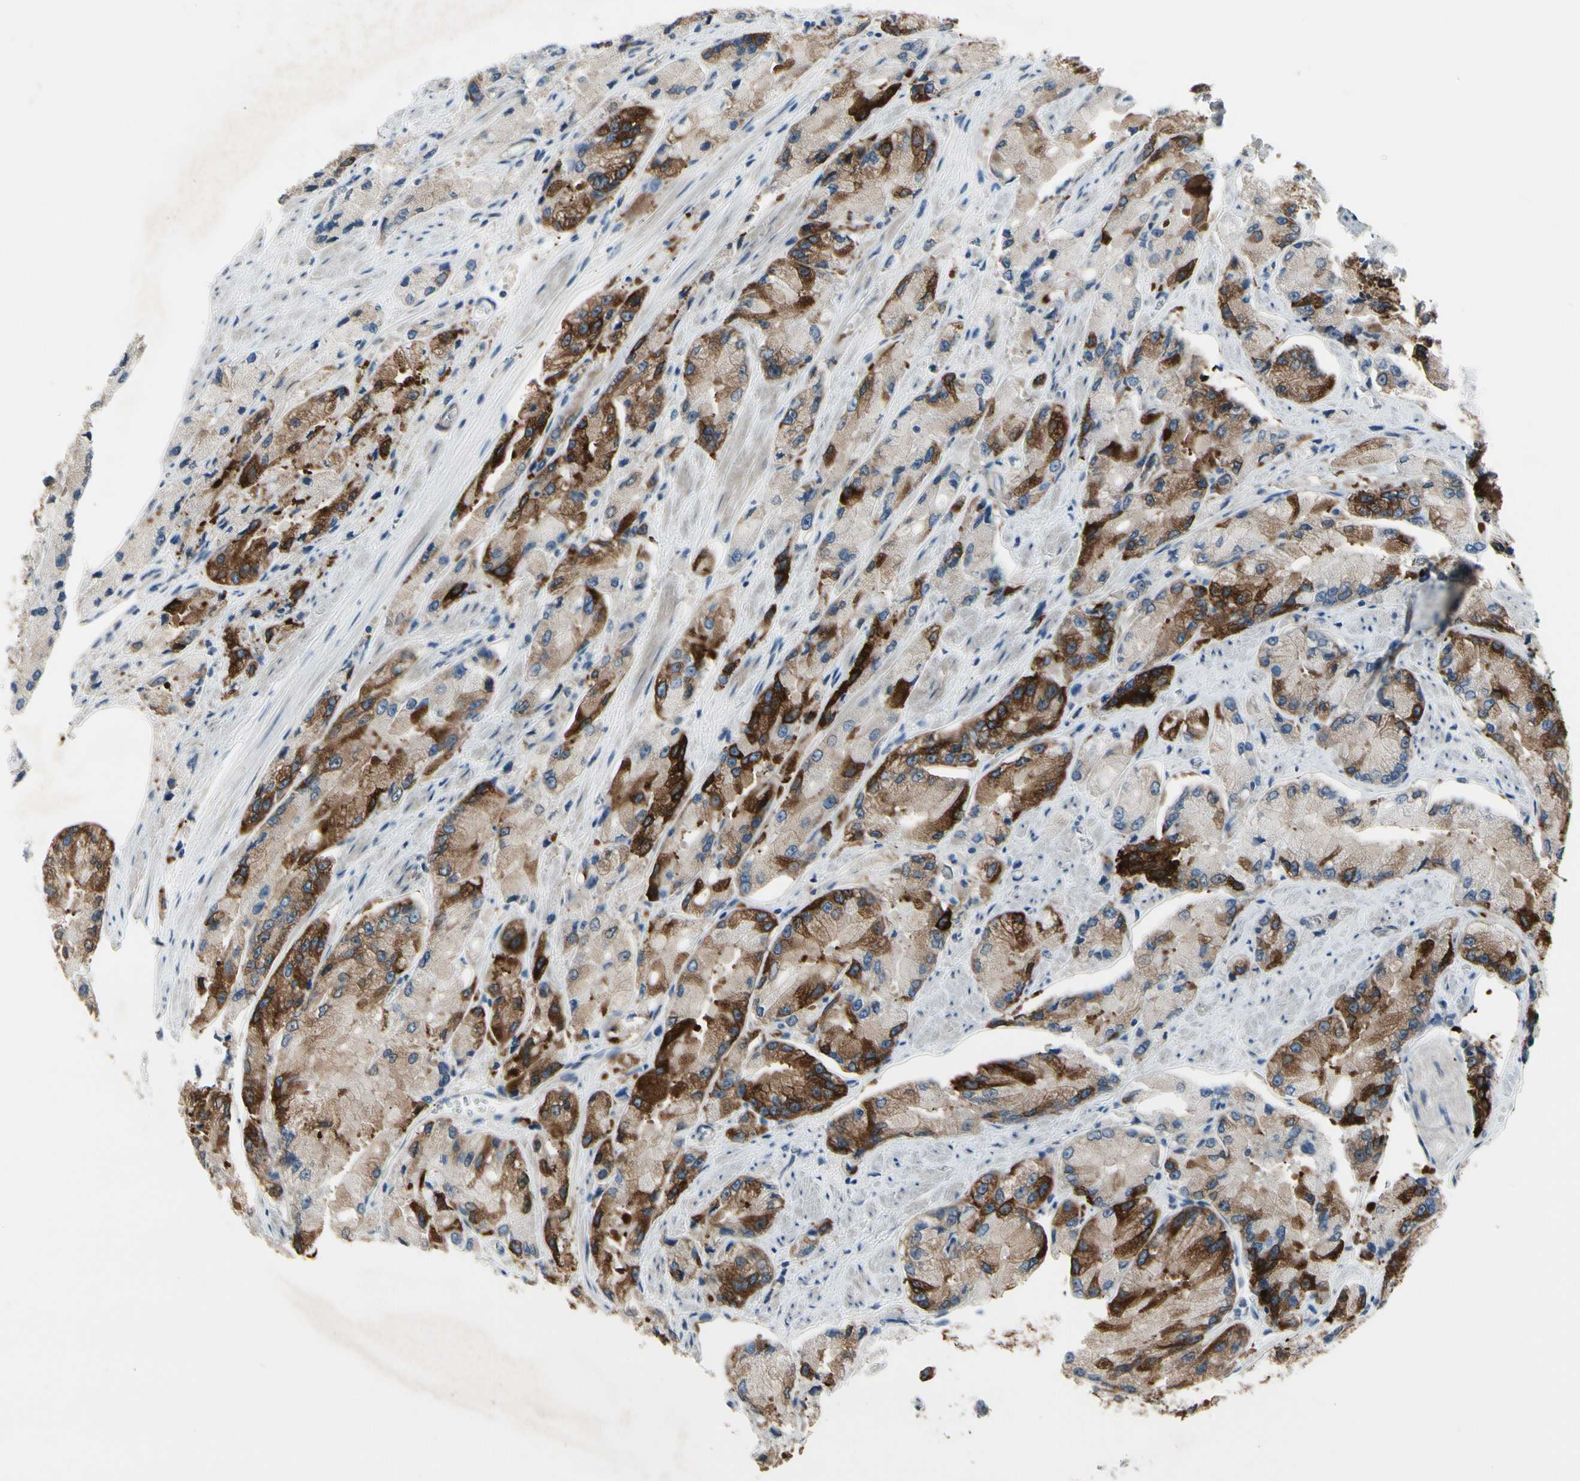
{"staining": {"intensity": "strong", "quantity": "25%-75%", "location": "cytoplasmic/membranous"}, "tissue": "prostate cancer", "cell_type": "Tumor cells", "image_type": "cancer", "snomed": [{"axis": "morphology", "description": "Adenocarcinoma, High grade"}, {"axis": "topography", "description": "Prostate"}], "caption": "Adenocarcinoma (high-grade) (prostate) tissue displays strong cytoplasmic/membranous expression in approximately 25%-75% of tumor cells, visualized by immunohistochemistry. The staining was performed using DAB (3,3'-diaminobenzidine) to visualize the protein expression in brown, while the nuclei were stained in blue with hematoxylin (Magnification: 20x).", "gene": "MAP2", "patient": {"sex": "male", "age": 58}}